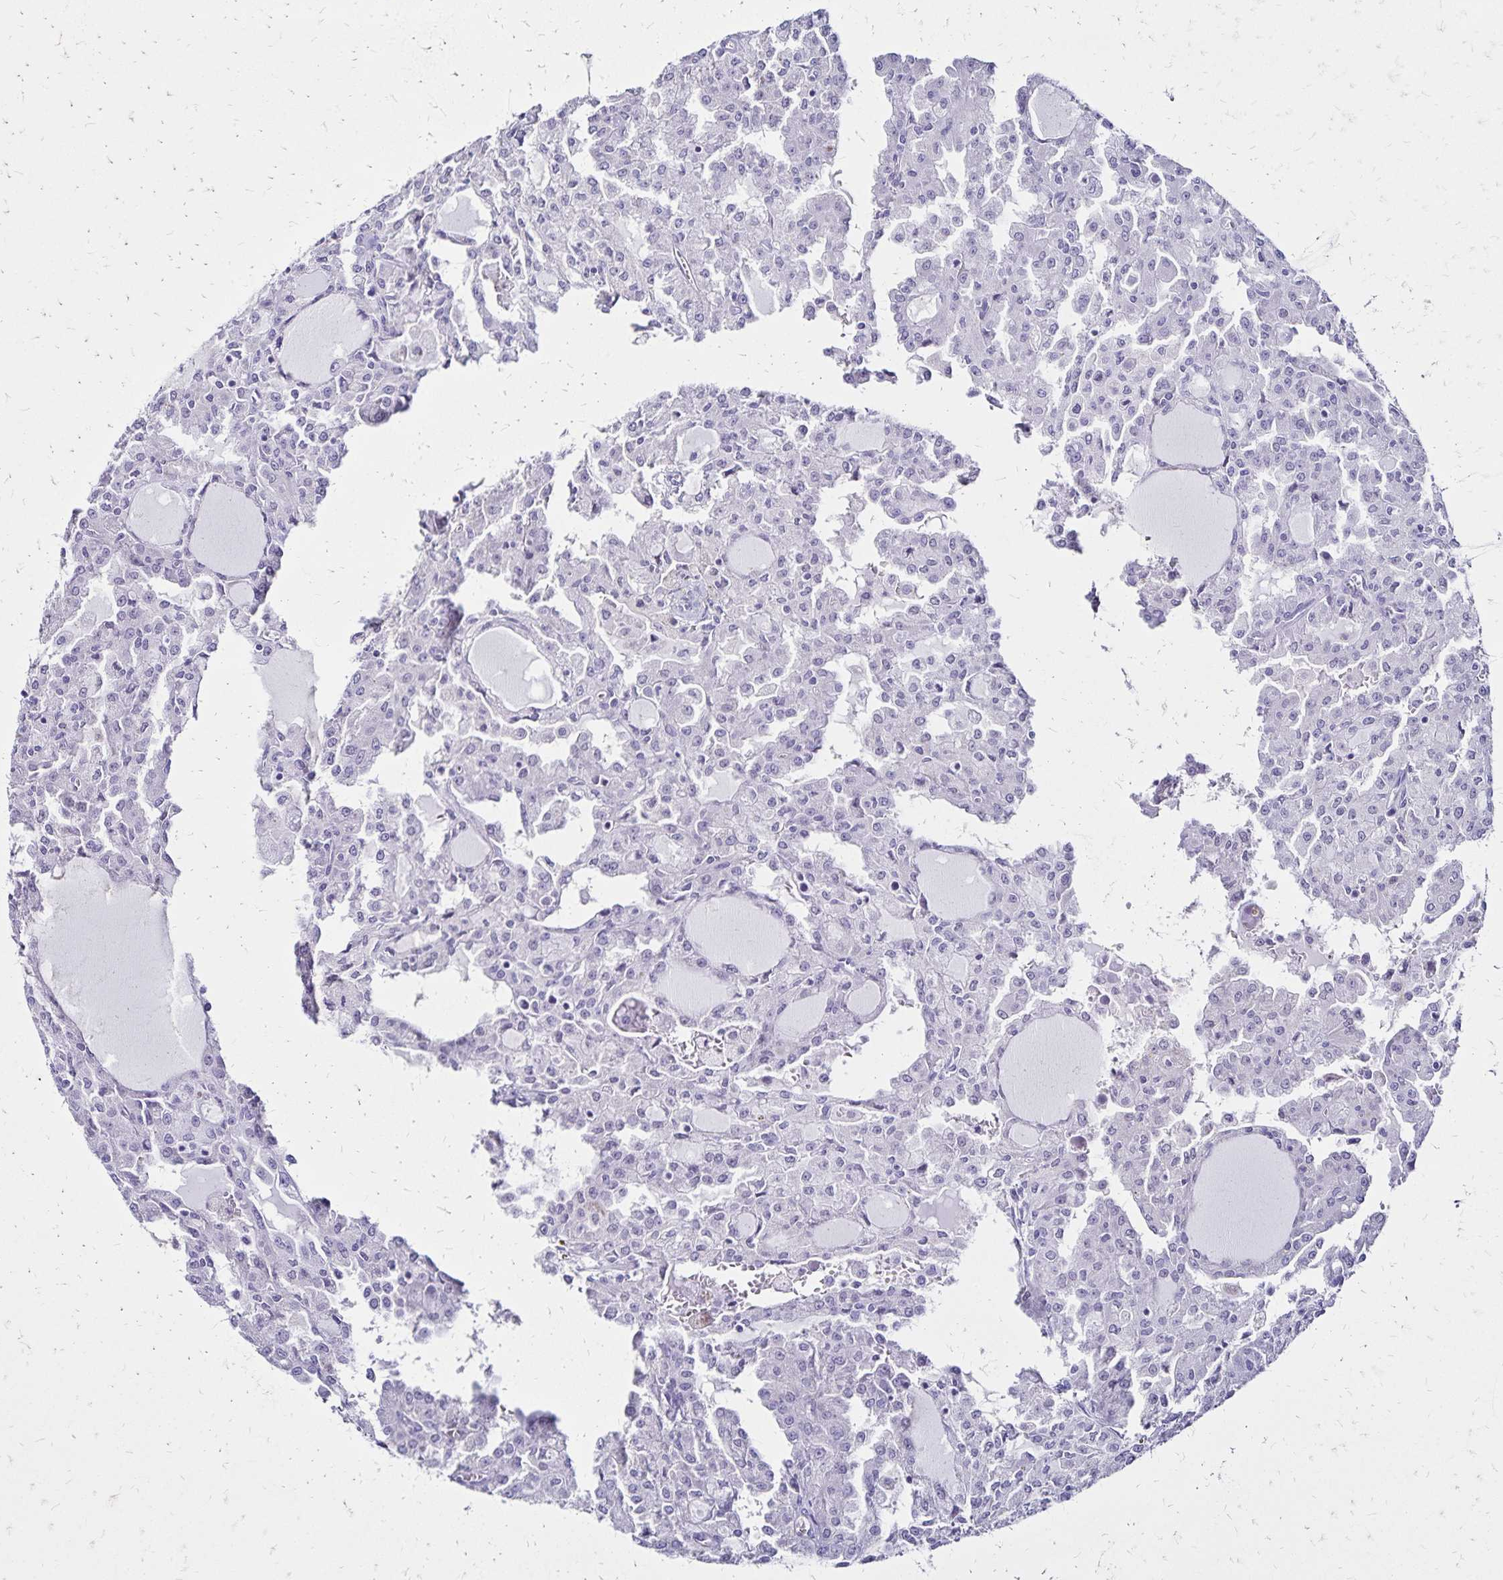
{"staining": {"intensity": "negative", "quantity": "none", "location": "none"}, "tissue": "head and neck cancer", "cell_type": "Tumor cells", "image_type": "cancer", "snomed": [{"axis": "morphology", "description": "Adenocarcinoma, NOS"}, {"axis": "topography", "description": "Head-Neck"}], "caption": "This is an immunohistochemistry (IHC) micrograph of human head and neck adenocarcinoma. There is no positivity in tumor cells.", "gene": "LIN28B", "patient": {"sex": "male", "age": 64}}